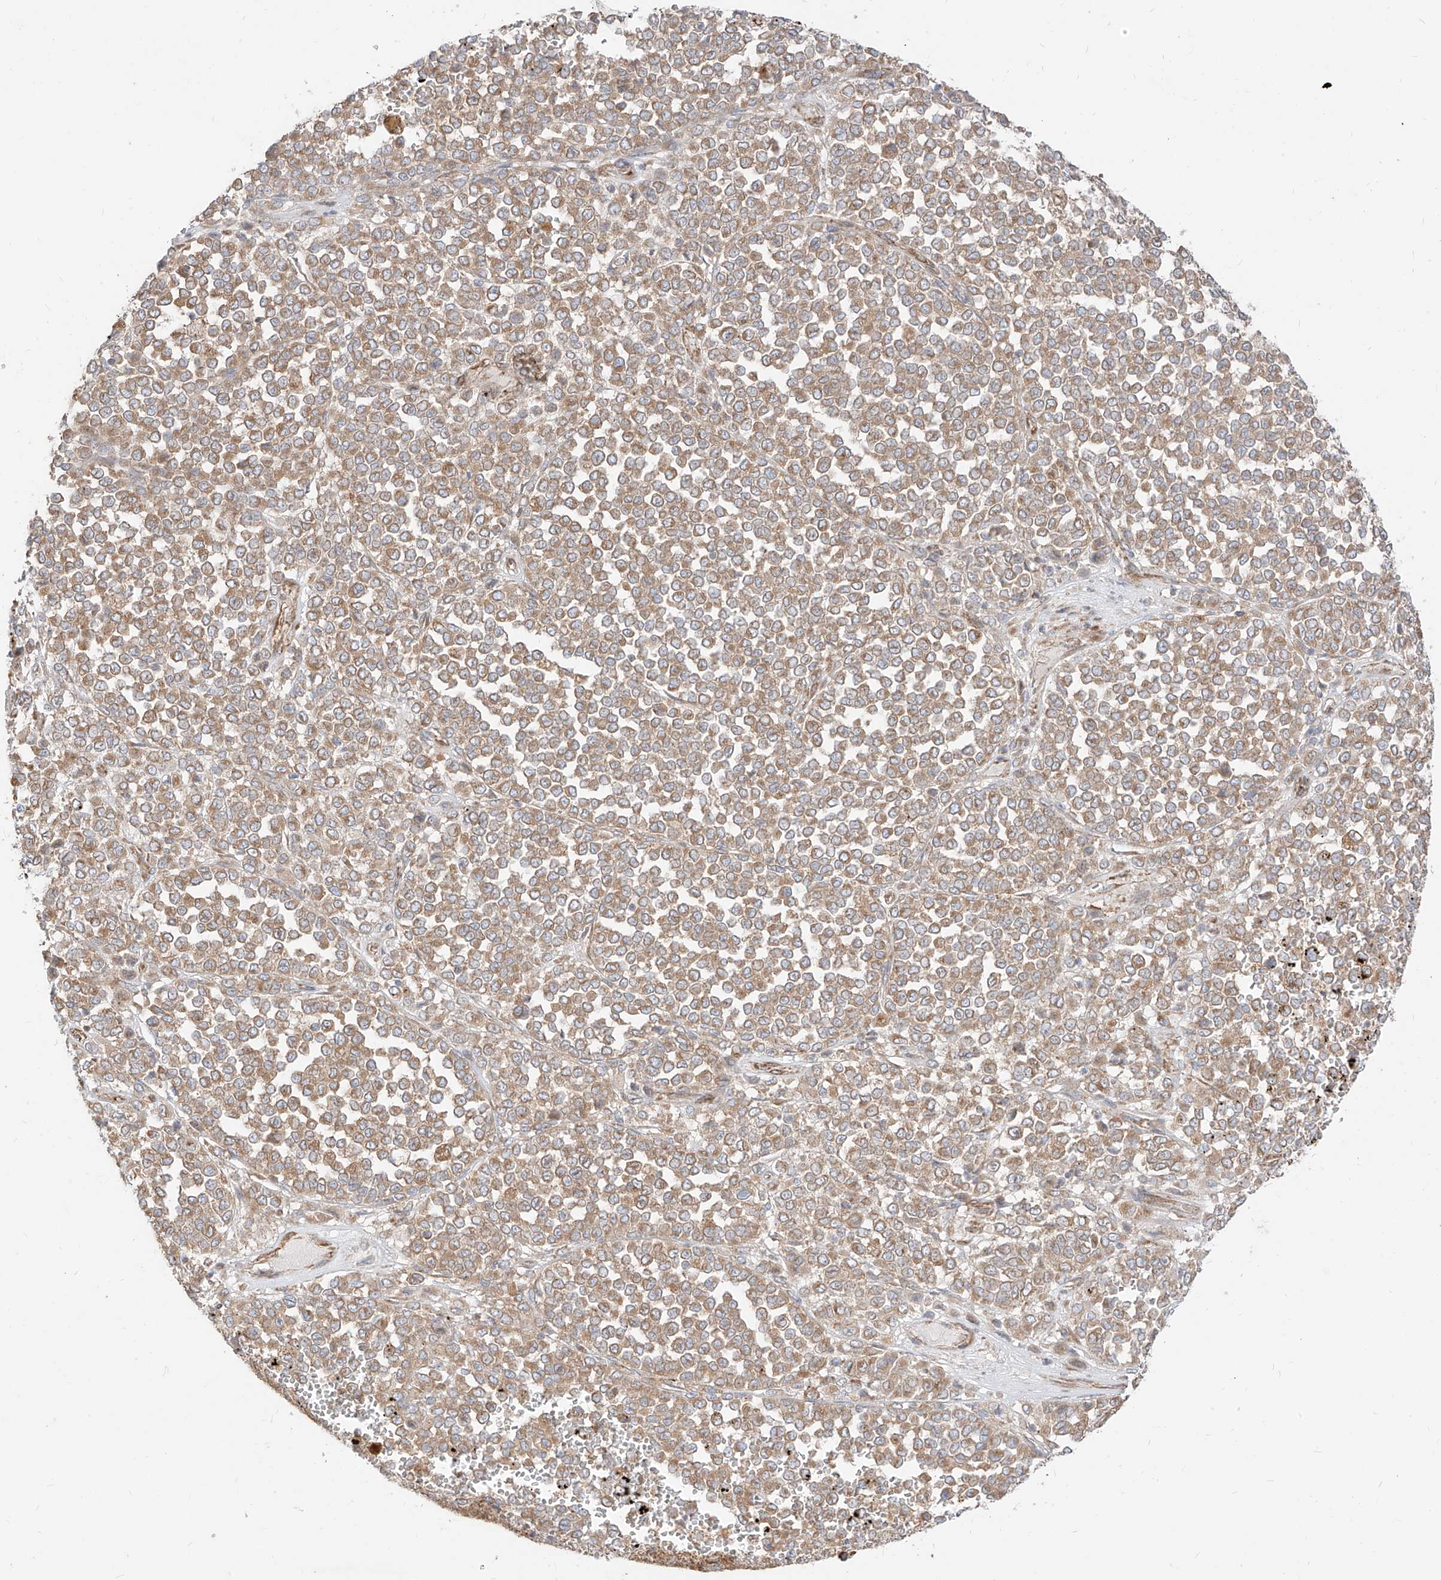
{"staining": {"intensity": "moderate", "quantity": ">75%", "location": "cytoplasmic/membranous"}, "tissue": "melanoma", "cell_type": "Tumor cells", "image_type": "cancer", "snomed": [{"axis": "morphology", "description": "Malignant melanoma, Metastatic site"}, {"axis": "topography", "description": "Pancreas"}], "caption": "Immunohistochemistry staining of melanoma, which exhibits medium levels of moderate cytoplasmic/membranous positivity in approximately >75% of tumor cells indicating moderate cytoplasmic/membranous protein expression. The staining was performed using DAB (brown) for protein detection and nuclei were counterstained in hematoxylin (blue).", "gene": "PLCL1", "patient": {"sex": "female", "age": 30}}